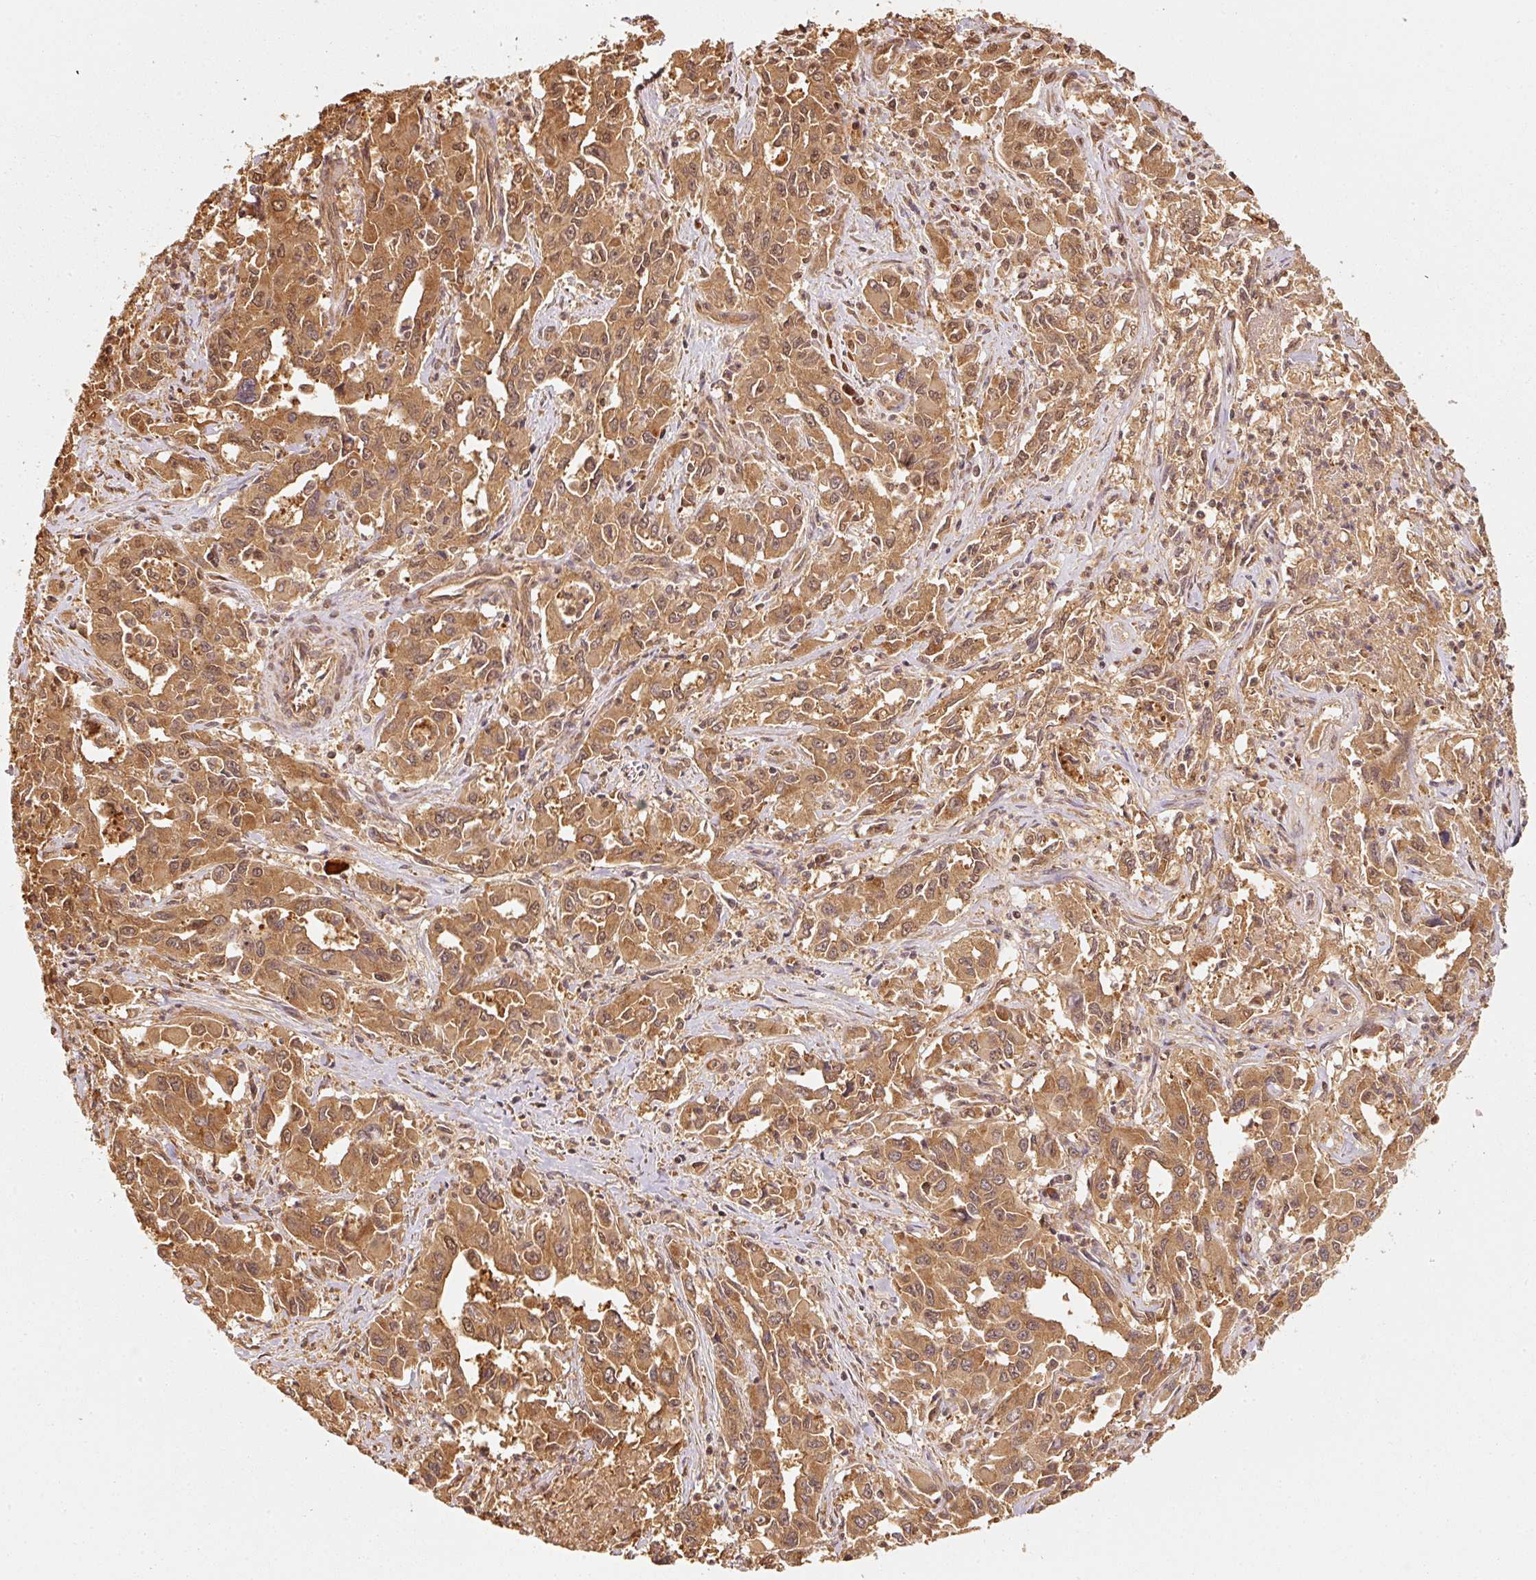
{"staining": {"intensity": "moderate", "quantity": ">75%", "location": "cytoplasmic/membranous,nuclear"}, "tissue": "liver cancer", "cell_type": "Tumor cells", "image_type": "cancer", "snomed": [{"axis": "morphology", "description": "Carcinoma, Hepatocellular, NOS"}, {"axis": "topography", "description": "Liver"}], "caption": "Immunohistochemical staining of human liver cancer (hepatocellular carcinoma) demonstrates medium levels of moderate cytoplasmic/membranous and nuclear positivity in about >75% of tumor cells.", "gene": "STAU1", "patient": {"sex": "male", "age": 63}}